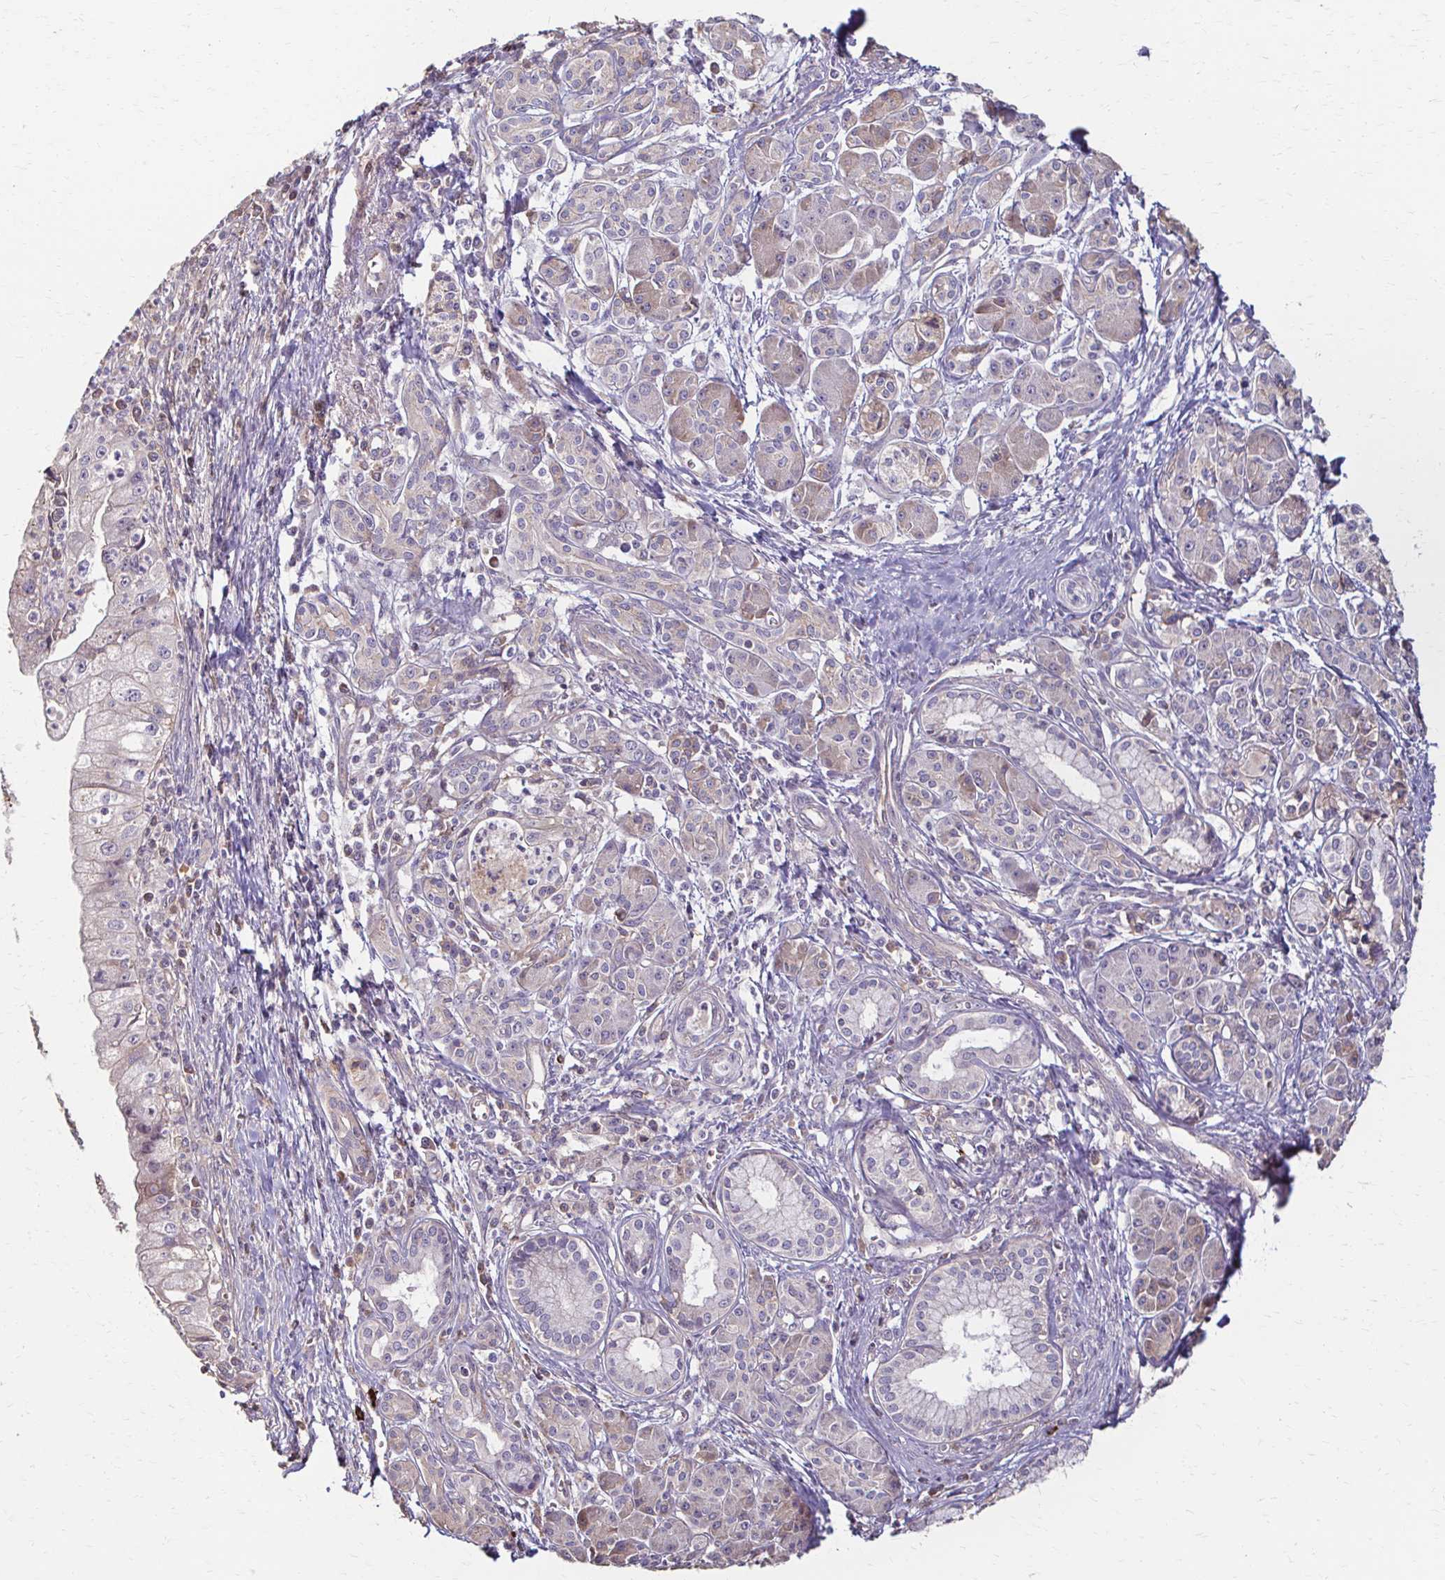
{"staining": {"intensity": "negative", "quantity": "none", "location": "none"}, "tissue": "pancreatic cancer", "cell_type": "Tumor cells", "image_type": "cancer", "snomed": [{"axis": "morphology", "description": "Adenocarcinoma, NOS"}, {"axis": "topography", "description": "Pancreas"}], "caption": "The IHC image has no significant expression in tumor cells of pancreatic cancer tissue.", "gene": "IL18BP", "patient": {"sex": "male", "age": 70}}